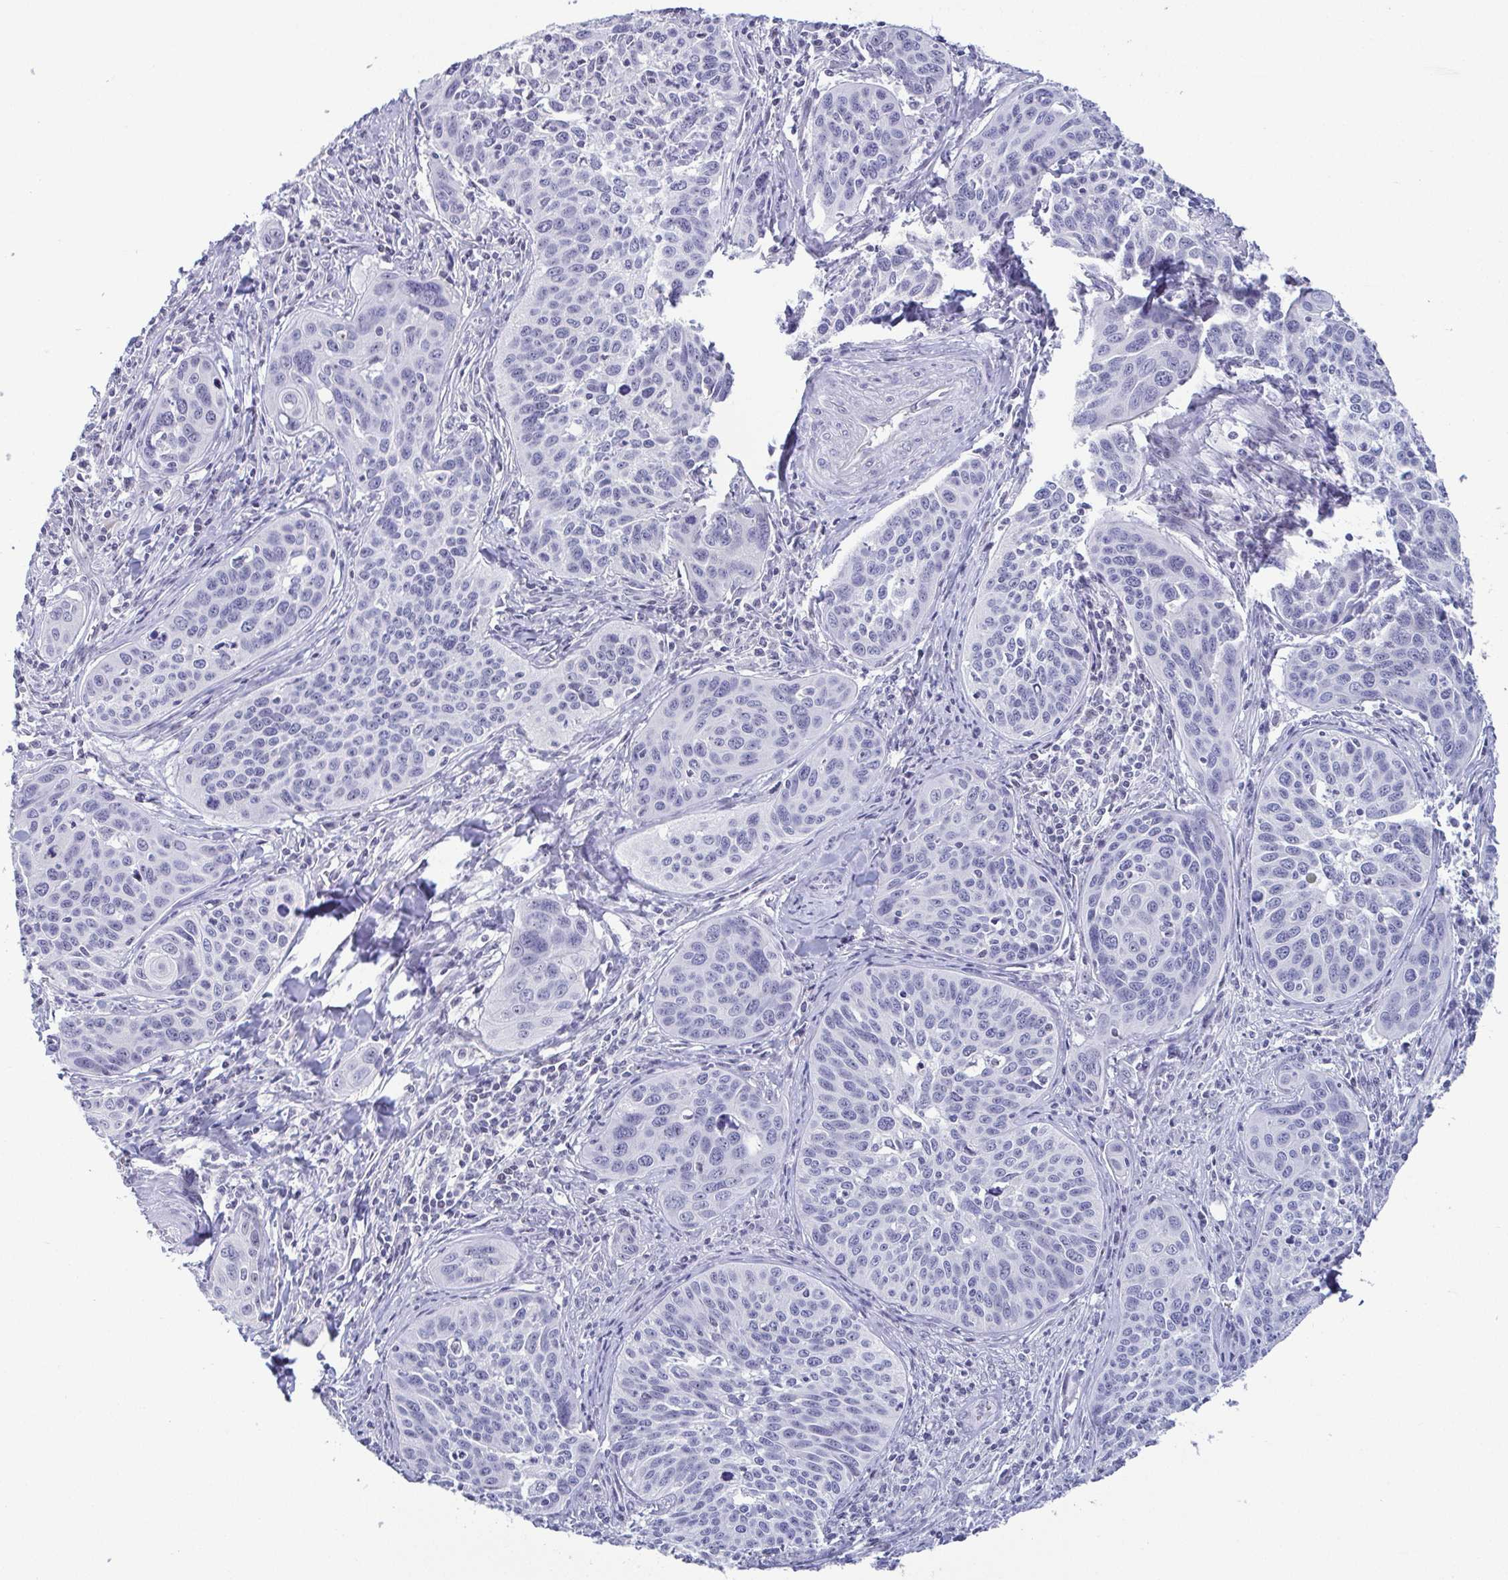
{"staining": {"intensity": "negative", "quantity": "none", "location": "none"}, "tissue": "cervical cancer", "cell_type": "Tumor cells", "image_type": "cancer", "snomed": [{"axis": "morphology", "description": "Squamous cell carcinoma, NOS"}, {"axis": "topography", "description": "Cervix"}], "caption": "Tumor cells are negative for brown protein staining in cervical squamous cell carcinoma.", "gene": "BZW1", "patient": {"sex": "female", "age": 31}}